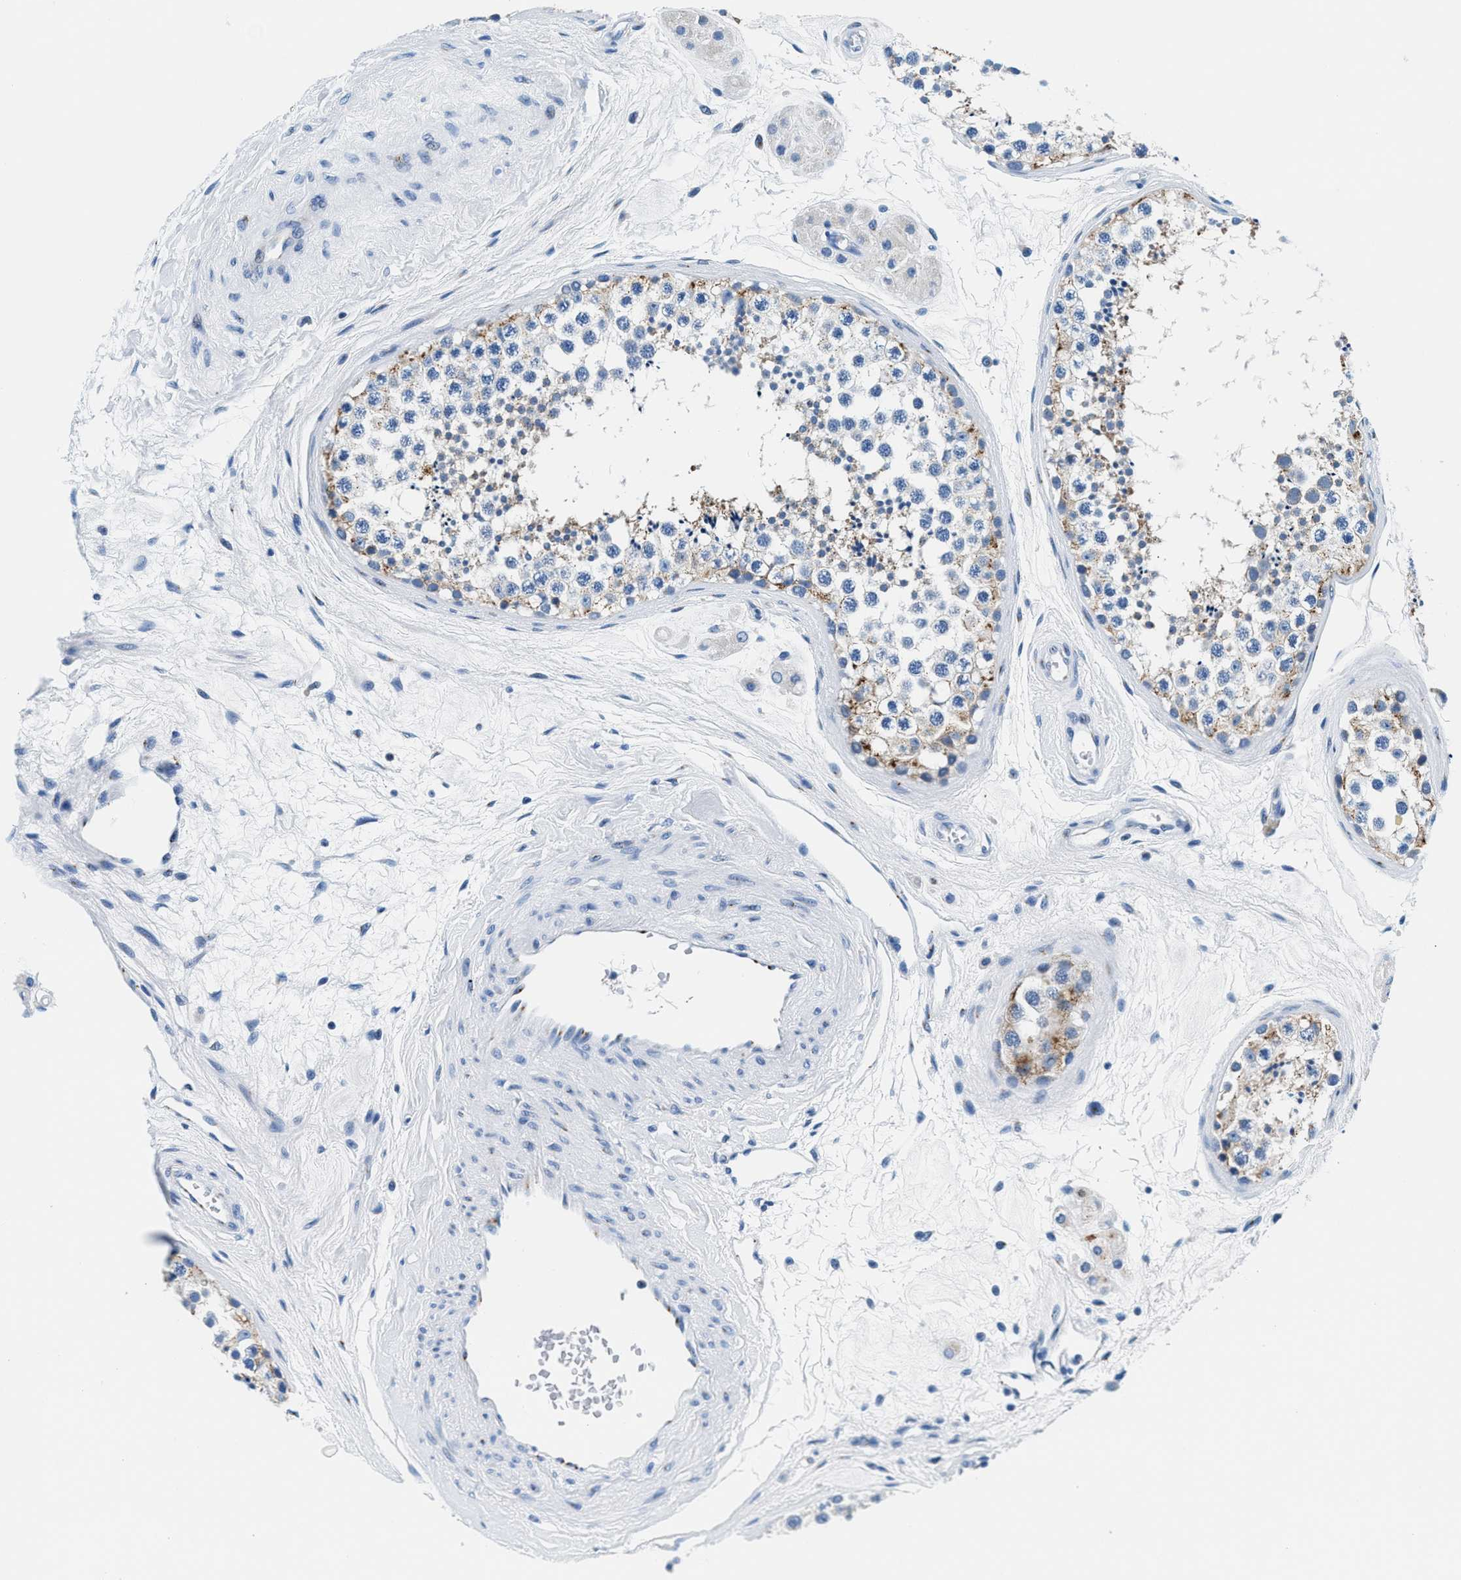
{"staining": {"intensity": "moderate", "quantity": "<25%", "location": "cytoplasmic/membranous"}, "tissue": "testis", "cell_type": "Cells in seminiferous ducts", "image_type": "normal", "snomed": [{"axis": "morphology", "description": "Normal tissue, NOS"}, {"axis": "topography", "description": "Testis"}], "caption": "The immunohistochemical stain shows moderate cytoplasmic/membranous staining in cells in seminiferous ducts of normal testis.", "gene": "VPS53", "patient": {"sex": "male", "age": 56}}